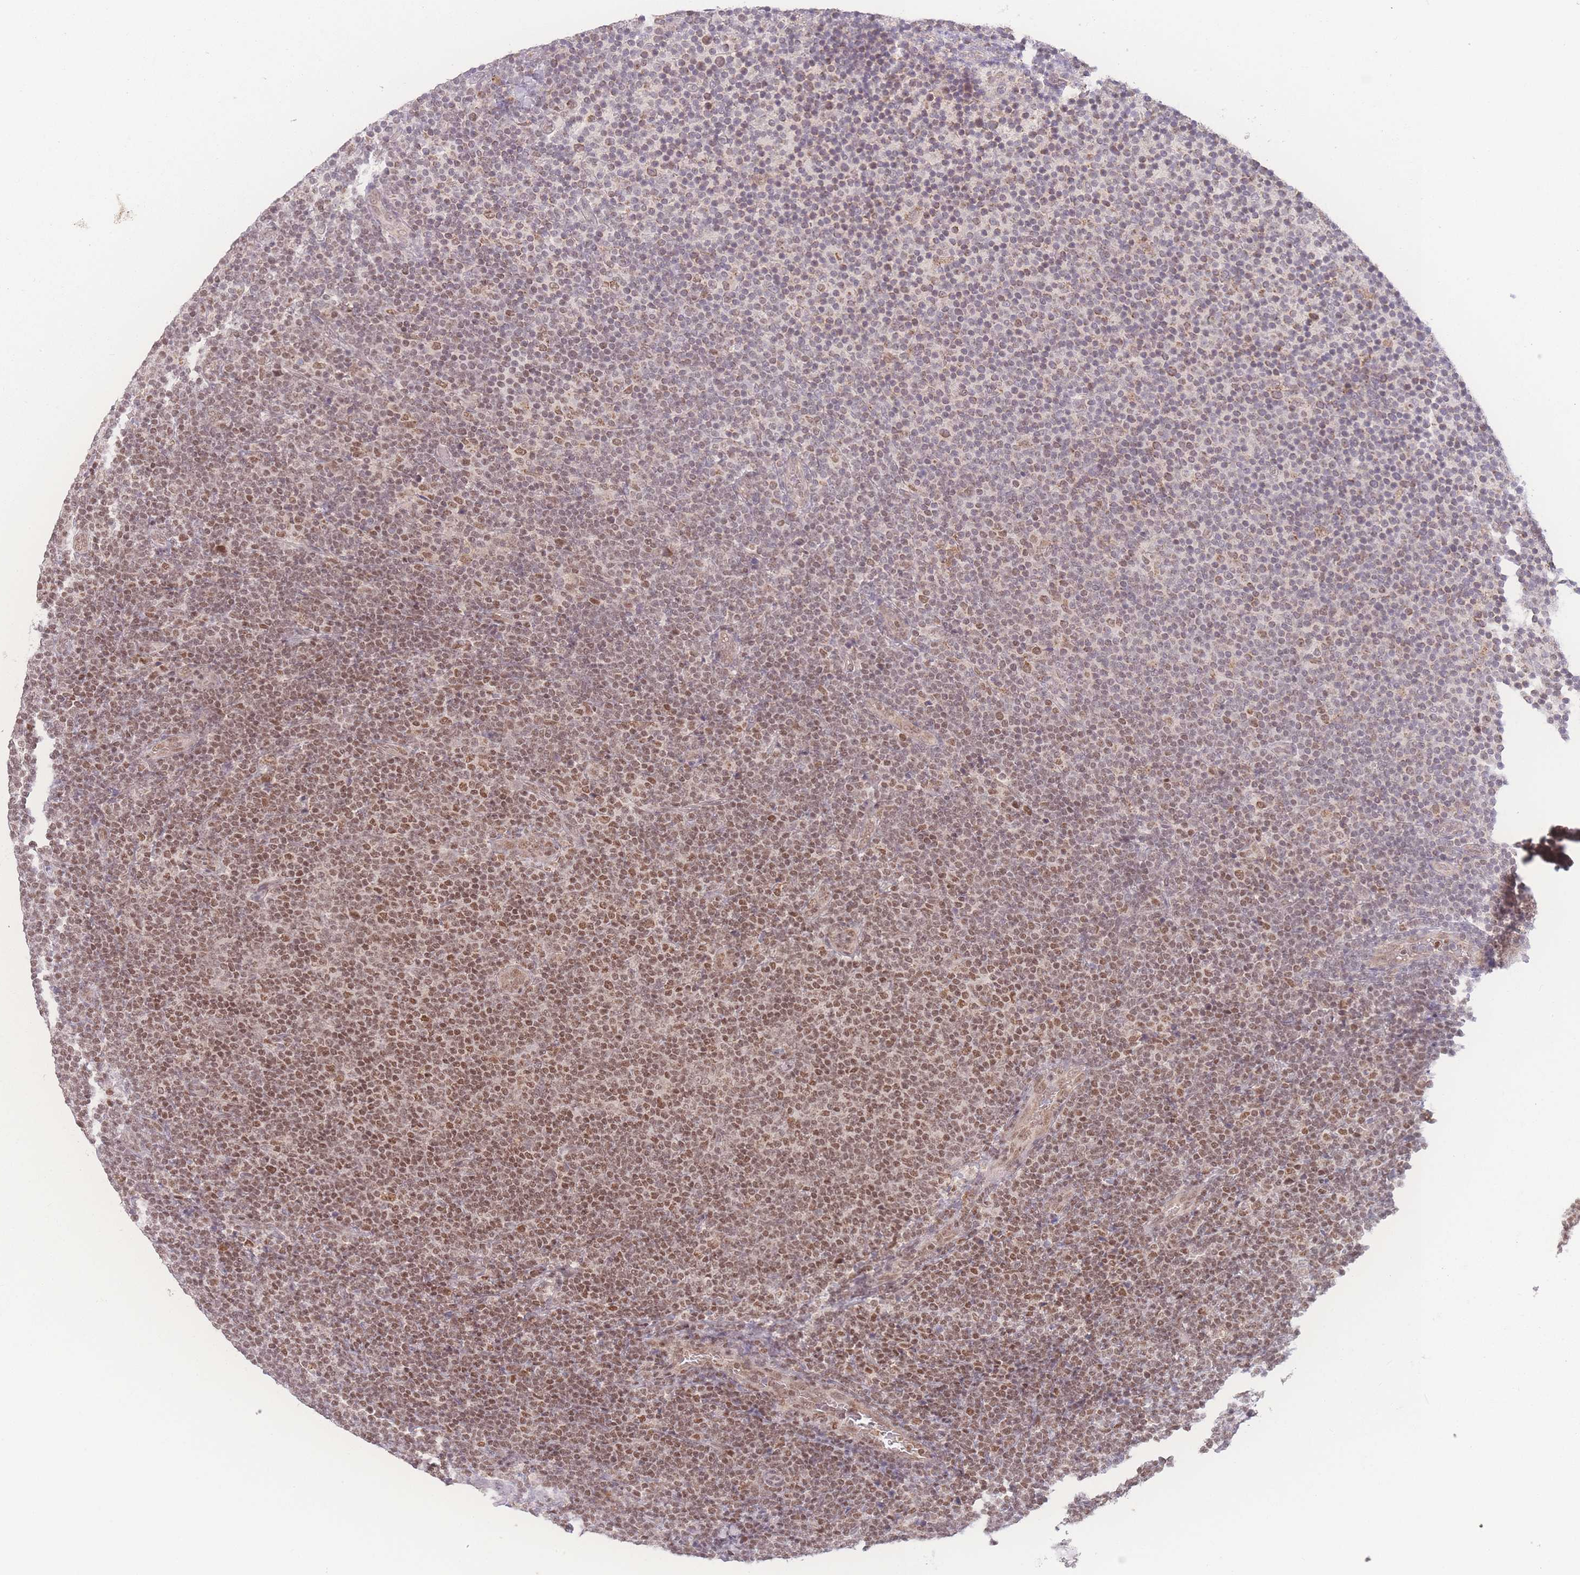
{"staining": {"intensity": "moderate", "quantity": ">75%", "location": "nuclear"}, "tissue": "lymphoma", "cell_type": "Tumor cells", "image_type": "cancer", "snomed": [{"axis": "morphology", "description": "Malignant lymphoma, non-Hodgkin's type, Low grade"}, {"axis": "topography", "description": "Lymph node"}], "caption": "Lymphoma stained for a protein reveals moderate nuclear positivity in tumor cells. The staining is performed using DAB brown chromogen to label protein expression. The nuclei are counter-stained blue using hematoxylin.", "gene": "RAVER1", "patient": {"sex": "male", "age": 66}}